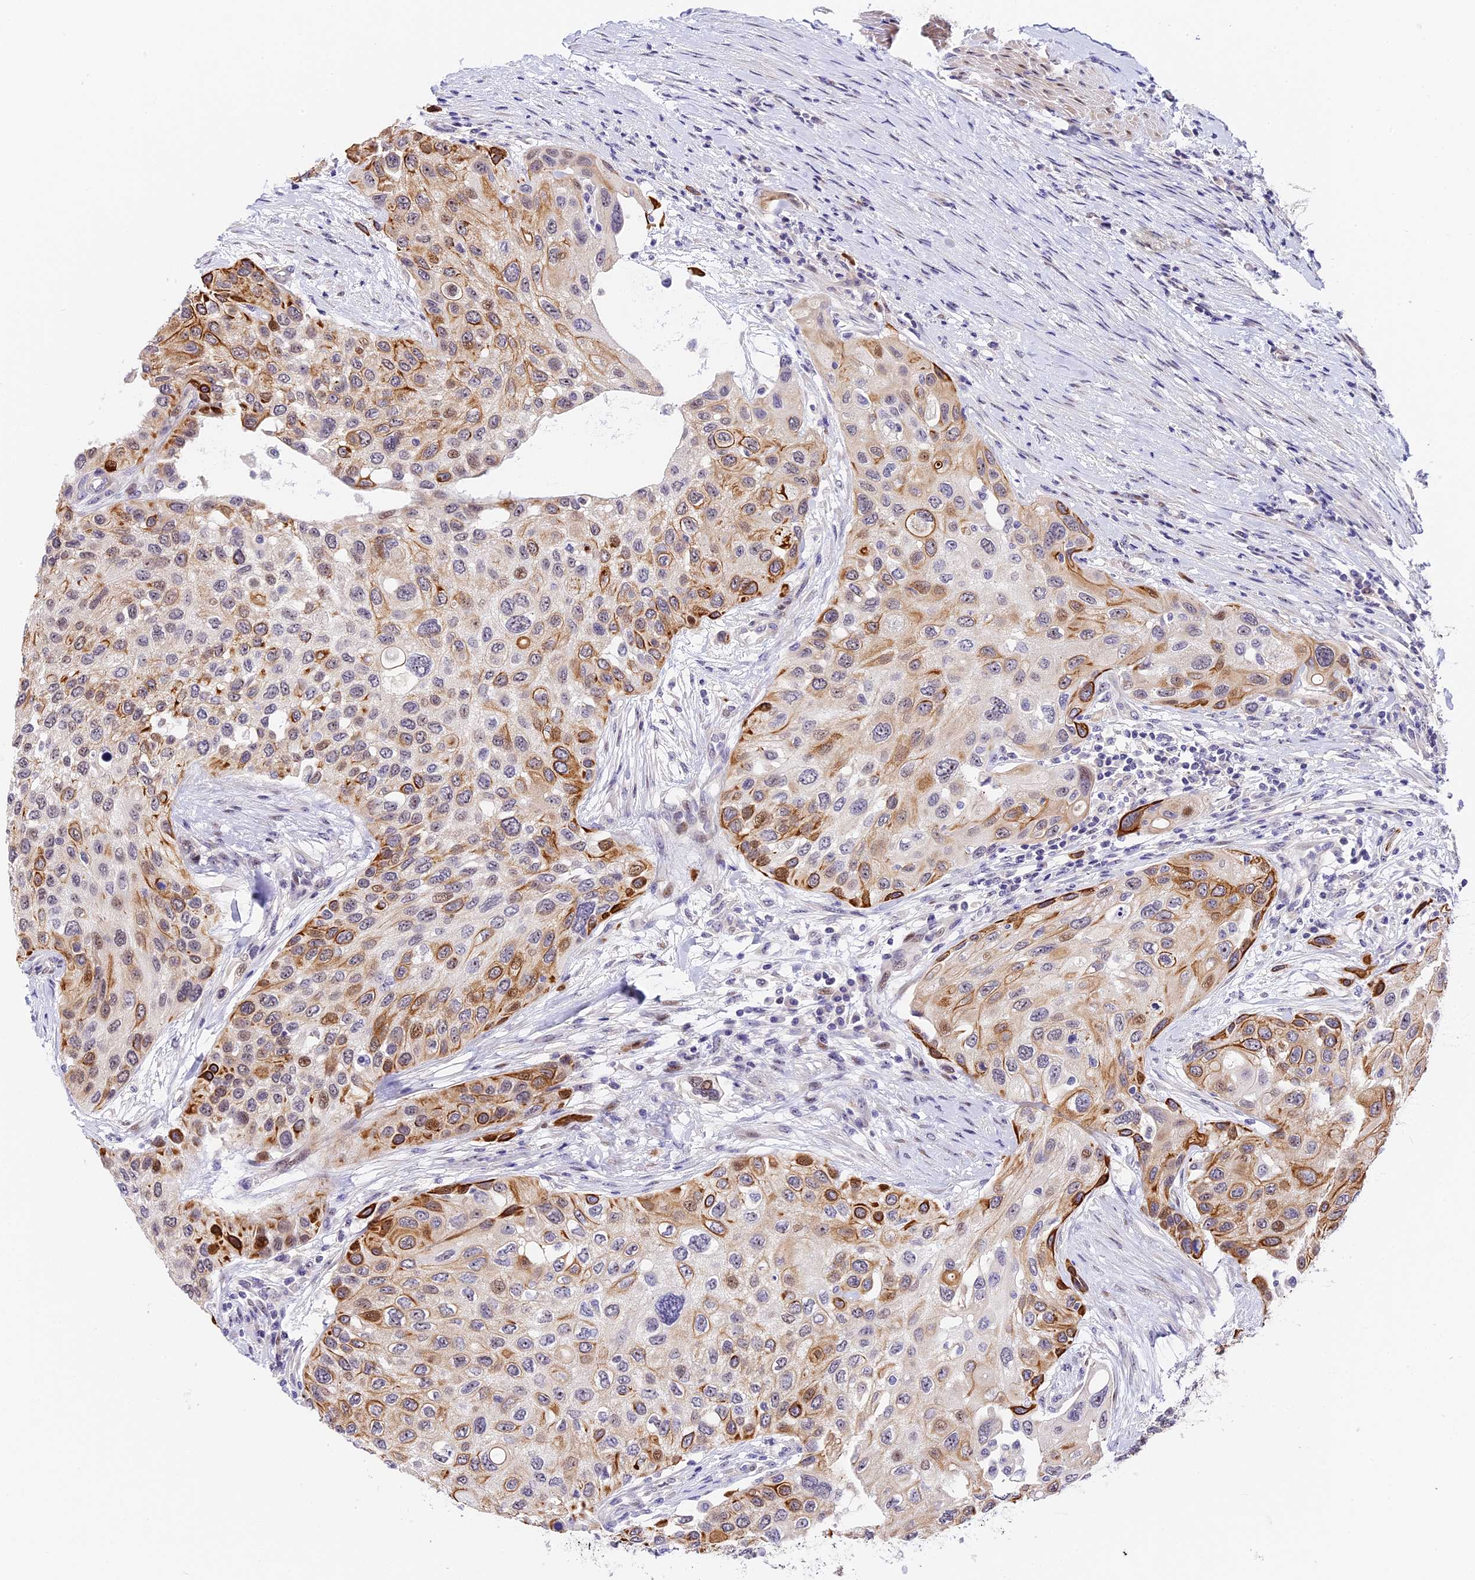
{"staining": {"intensity": "moderate", "quantity": "25%-75%", "location": "cytoplasmic/membranous"}, "tissue": "urothelial cancer", "cell_type": "Tumor cells", "image_type": "cancer", "snomed": [{"axis": "morphology", "description": "Normal tissue, NOS"}, {"axis": "morphology", "description": "Urothelial carcinoma, High grade"}, {"axis": "topography", "description": "Vascular tissue"}, {"axis": "topography", "description": "Urinary bladder"}], "caption": "Urothelial carcinoma (high-grade) tissue reveals moderate cytoplasmic/membranous expression in about 25%-75% of tumor cells, visualized by immunohistochemistry. The protein of interest is stained brown, and the nuclei are stained in blue (DAB (3,3'-diaminobenzidine) IHC with brightfield microscopy, high magnification).", "gene": "MIDN", "patient": {"sex": "female", "age": 56}}